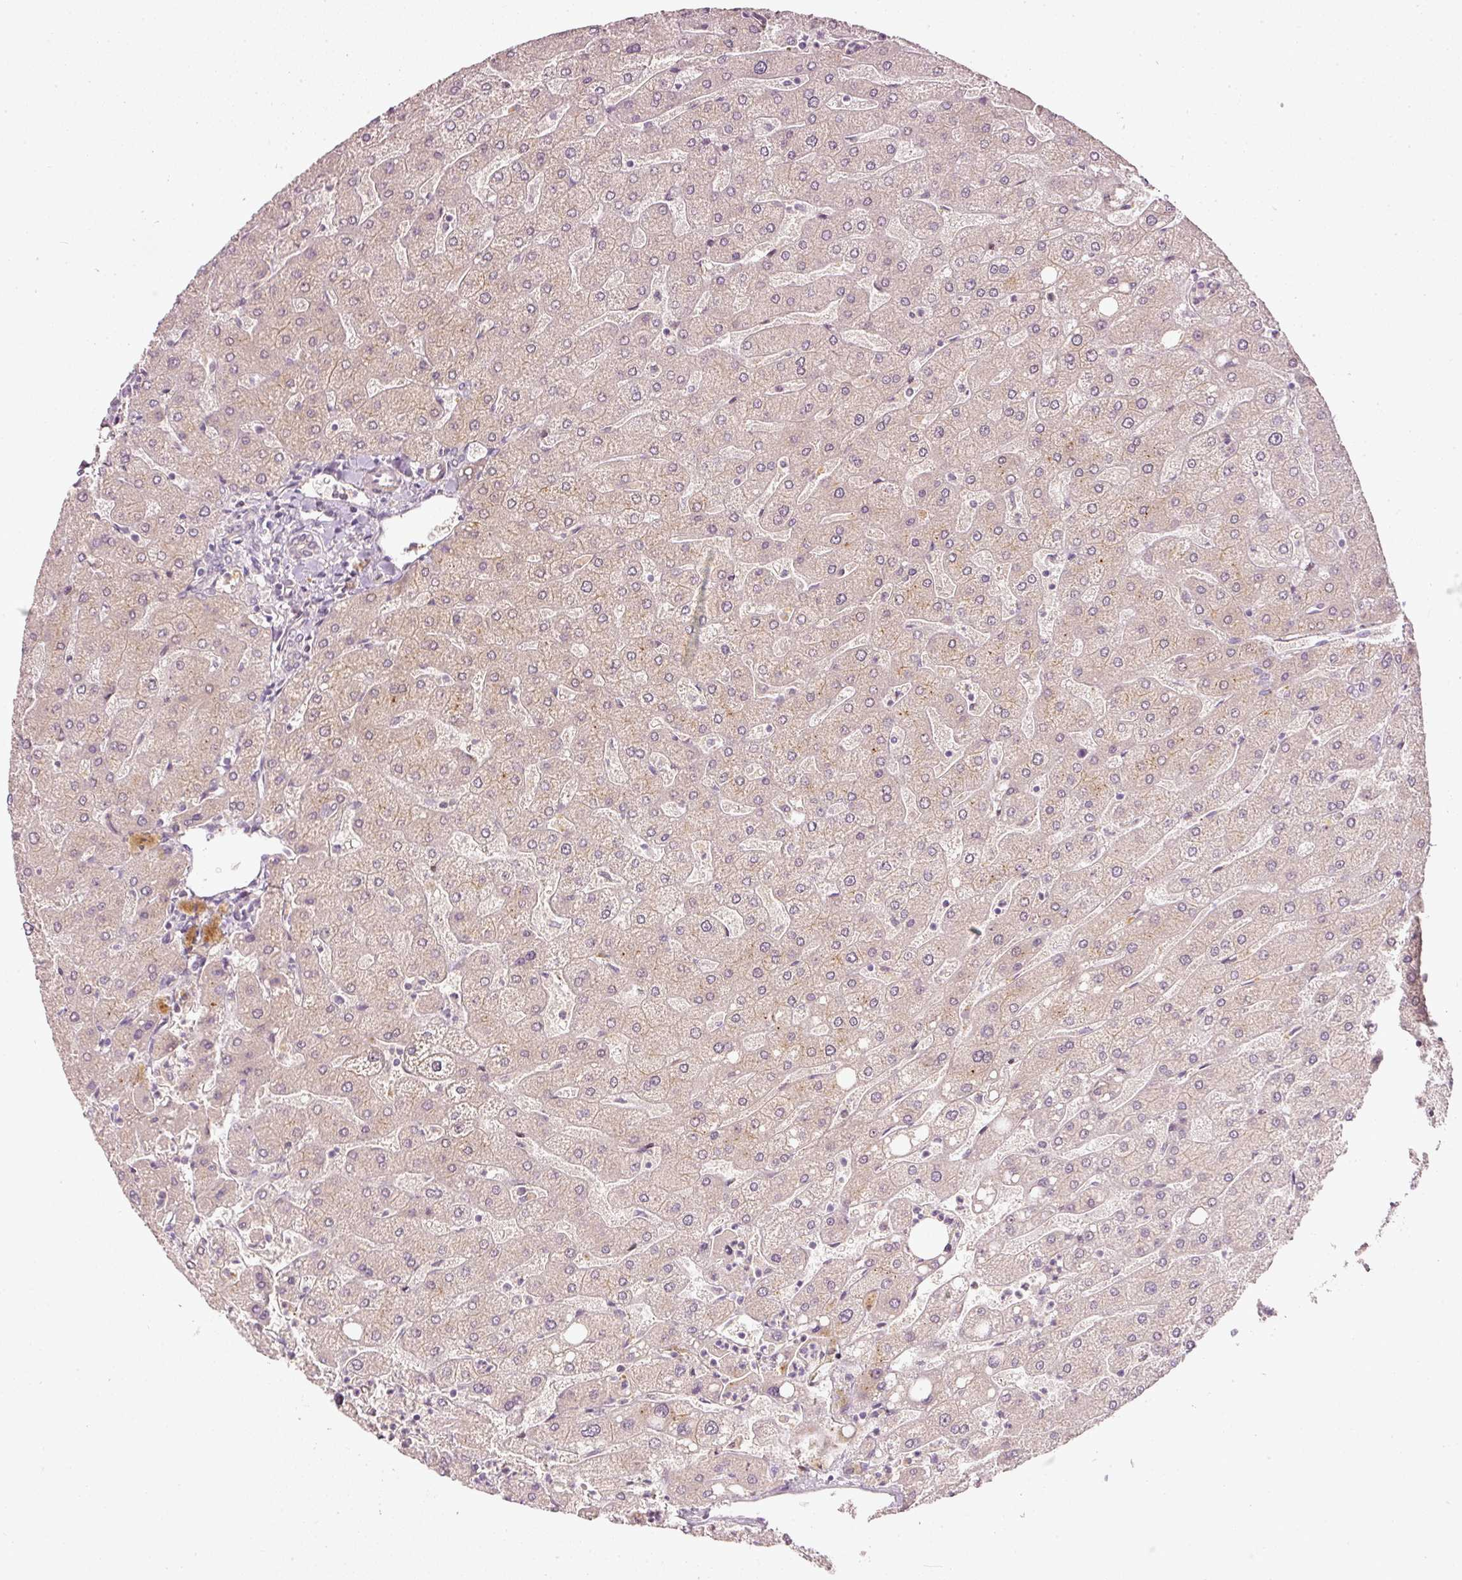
{"staining": {"intensity": "negative", "quantity": "none", "location": "none"}, "tissue": "liver", "cell_type": "Cholangiocytes", "image_type": "normal", "snomed": [{"axis": "morphology", "description": "Normal tissue, NOS"}, {"axis": "topography", "description": "Liver"}], "caption": "The image shows no significant positivity in cholangiocytes of liver.", "gene": "TOGARAM1", "patient": {"sex": "male", "age": 67}}